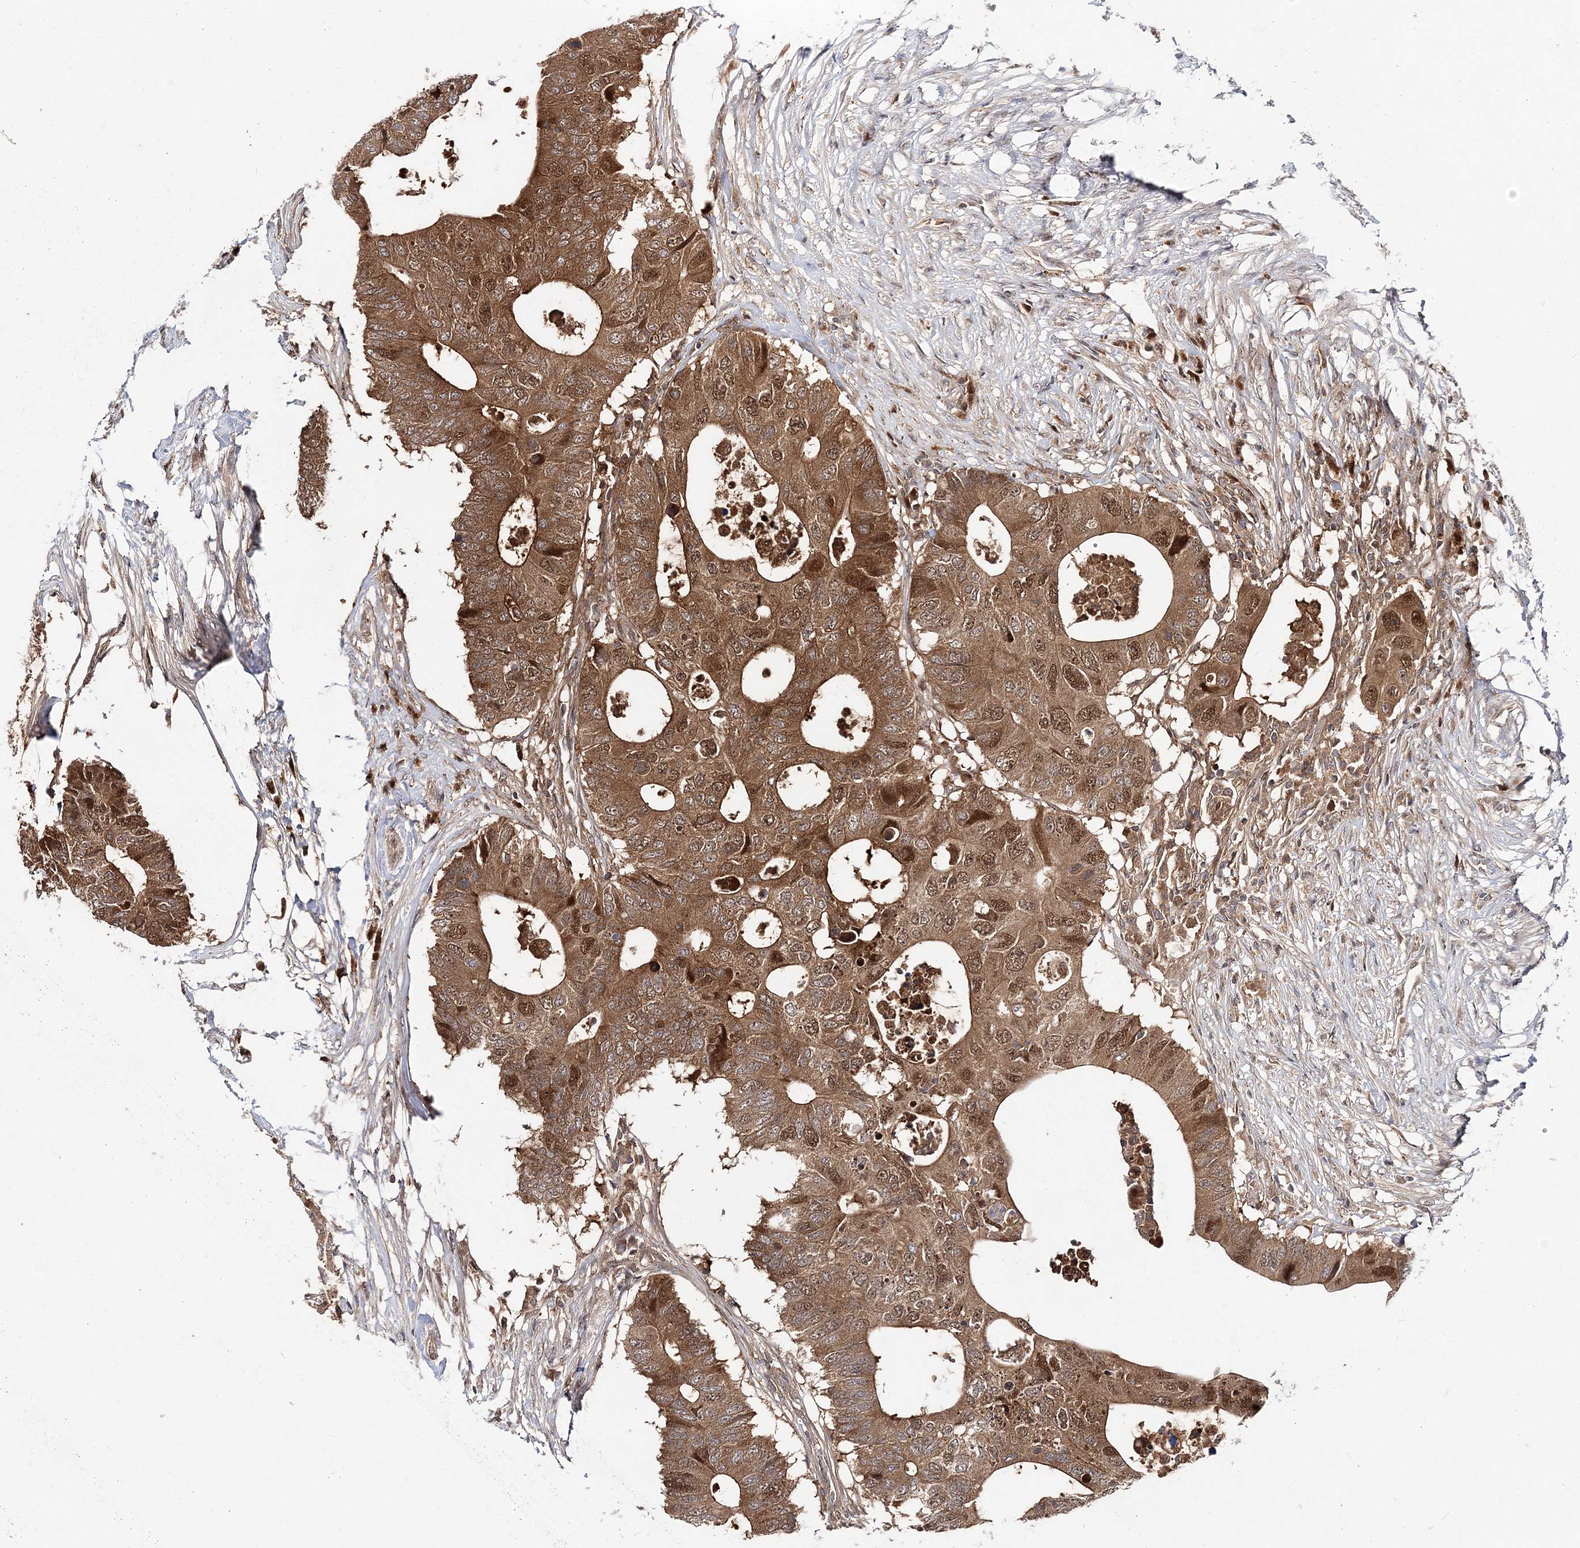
{"staining": {"intensity": "moderate", "quantity": ">75%", "location": "cytoplasmic/membranous,nuclear"}, "tissue": "colorectal cancer", "cell_type": "Tumor cells", "image_type": "cancer", "snomed": [{"axis": "morphology", "description": "Adenocarcinoma, NOS"}, {"axis": "topography", "description": "Colon"}], "caption": "Moderate cytoplasmic/membranous and nuclear expression for a protein is seen in approximately >75% of tumor cells of adenocarcinoma (colorectal) using immunohistochemistry.", "gene": "NIF3L1", "patient": {"sex": "male", "age": 71}}